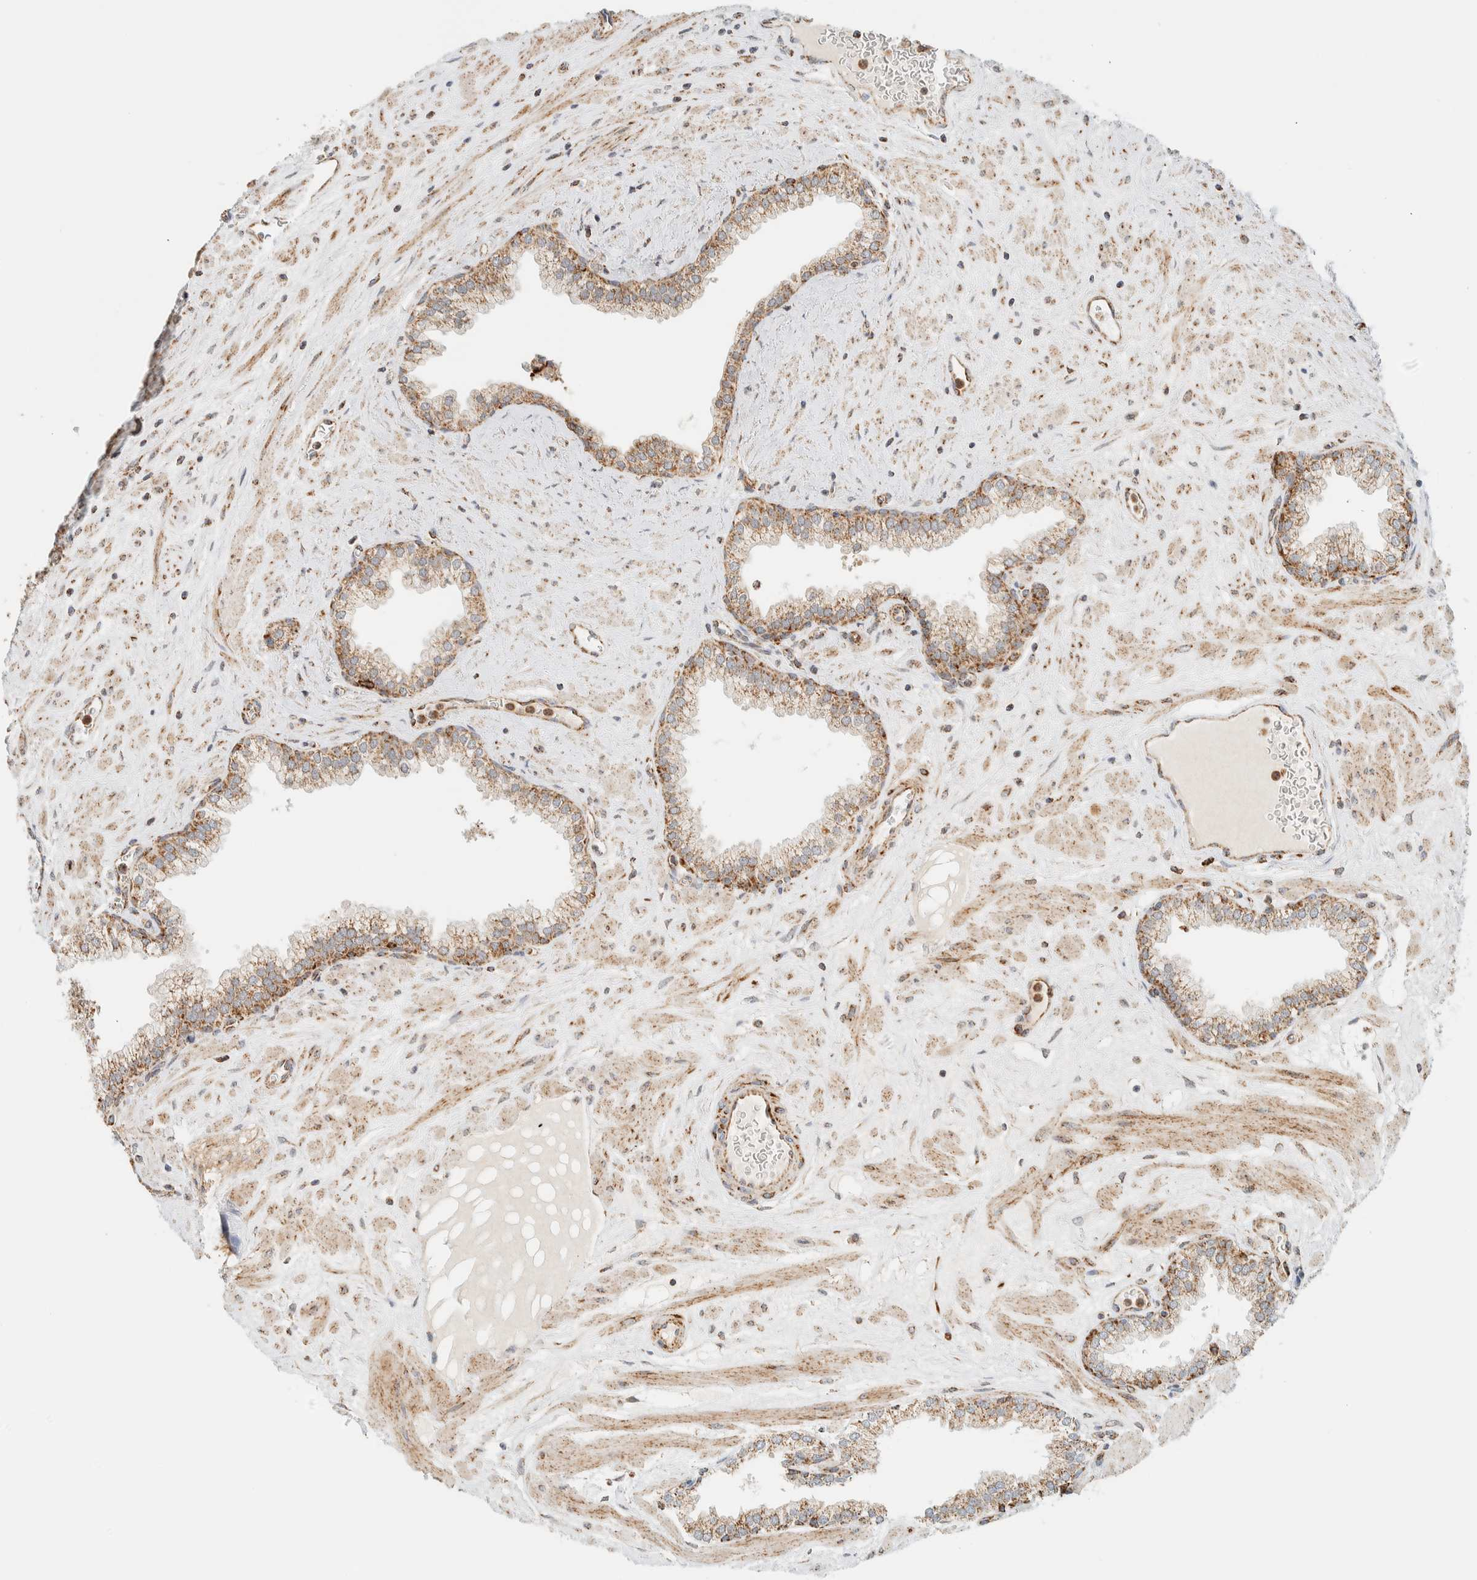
{"staining": {"intensity": "strong", "quantity": ">75%", "location": "cytoplasmic/membranous"}, "tissue": "prostate", "cell_type": "Glandular cells", "image_type": "normal", "snomed": [{"axis": "morphology", "description": "Normal tissue, NOS"}, {"axis": "morphology", "description": "Urothelial carcinoma, Low grade"}, {"axis": "topography", "description": "Urinary bladder"}, {"axis": "topography", "description": "Prostate"}], "caption": "The immunohistochemical stain highlights strong cytoplasmic/membranous positivity in glandular cells of benign prostate.", "gene": "KIFAP3", "patient": {"sex": "male", "age": 60}}